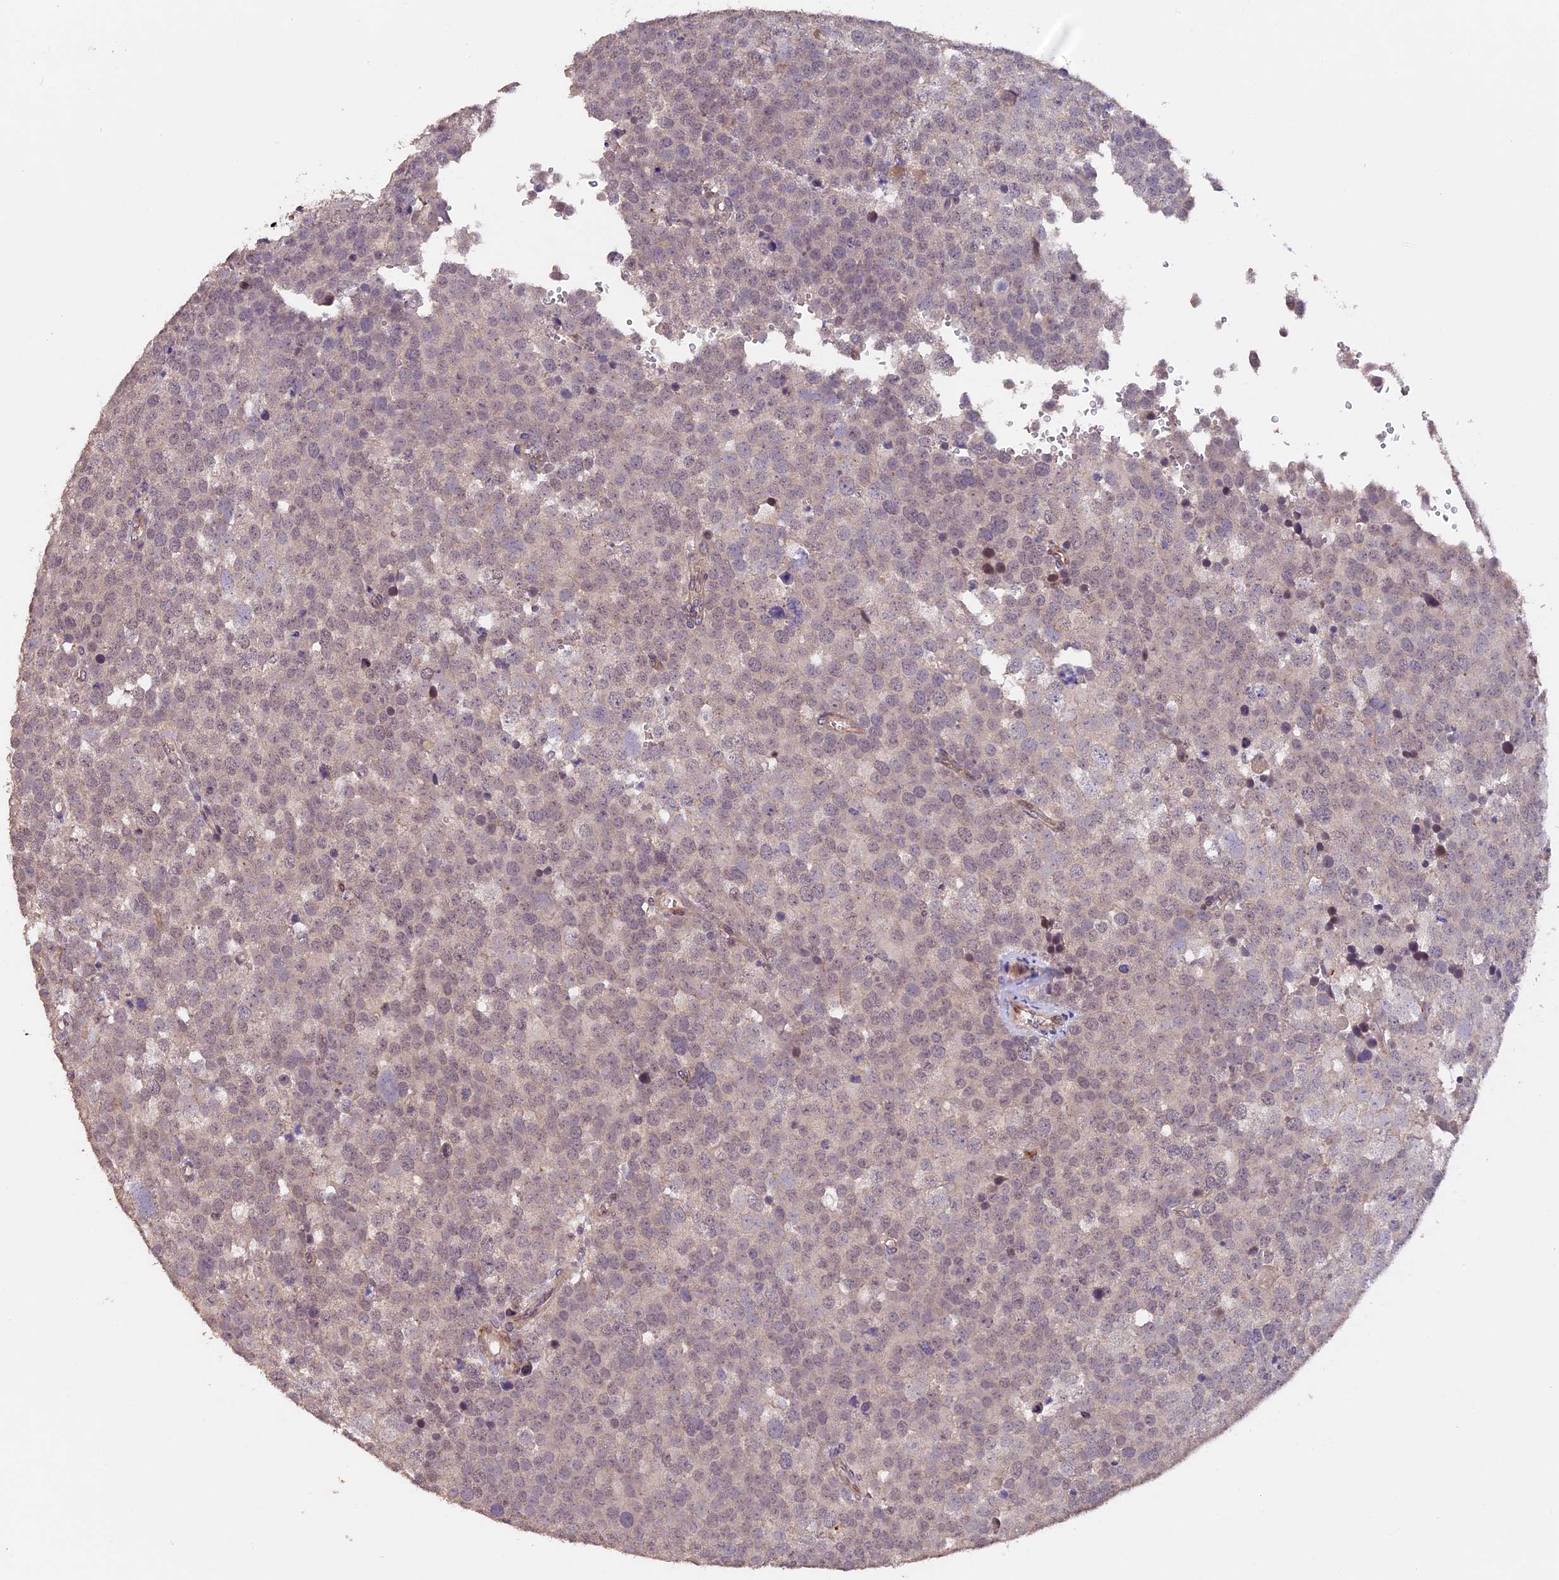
{"staining": {"intensity": "negative", "quantity": "none", "location": "none"}, "tissue": "testis cancer", "cell_type": "Tumor cells", "image_type": "cancer", "snomed": [{"axis": "morphology", "description": "Seminoma, NOS"}, {"axis": "topography", "description": "Testis"}], "caption": "DAB (3,3'-diaminobenzidine) immunohistochemical staining of human seminoma (testis) demonstrates no significant positivity in tumor cells. (Stains: DAB (3,3'-diaminobenzidine) immunohistochemistry (IHC) with hematoxylin counter stain, Microscopy: brightfield microscopy at high magnification).", "gene": "GNB5", "patient": {"sex": "male", "age": 71}}